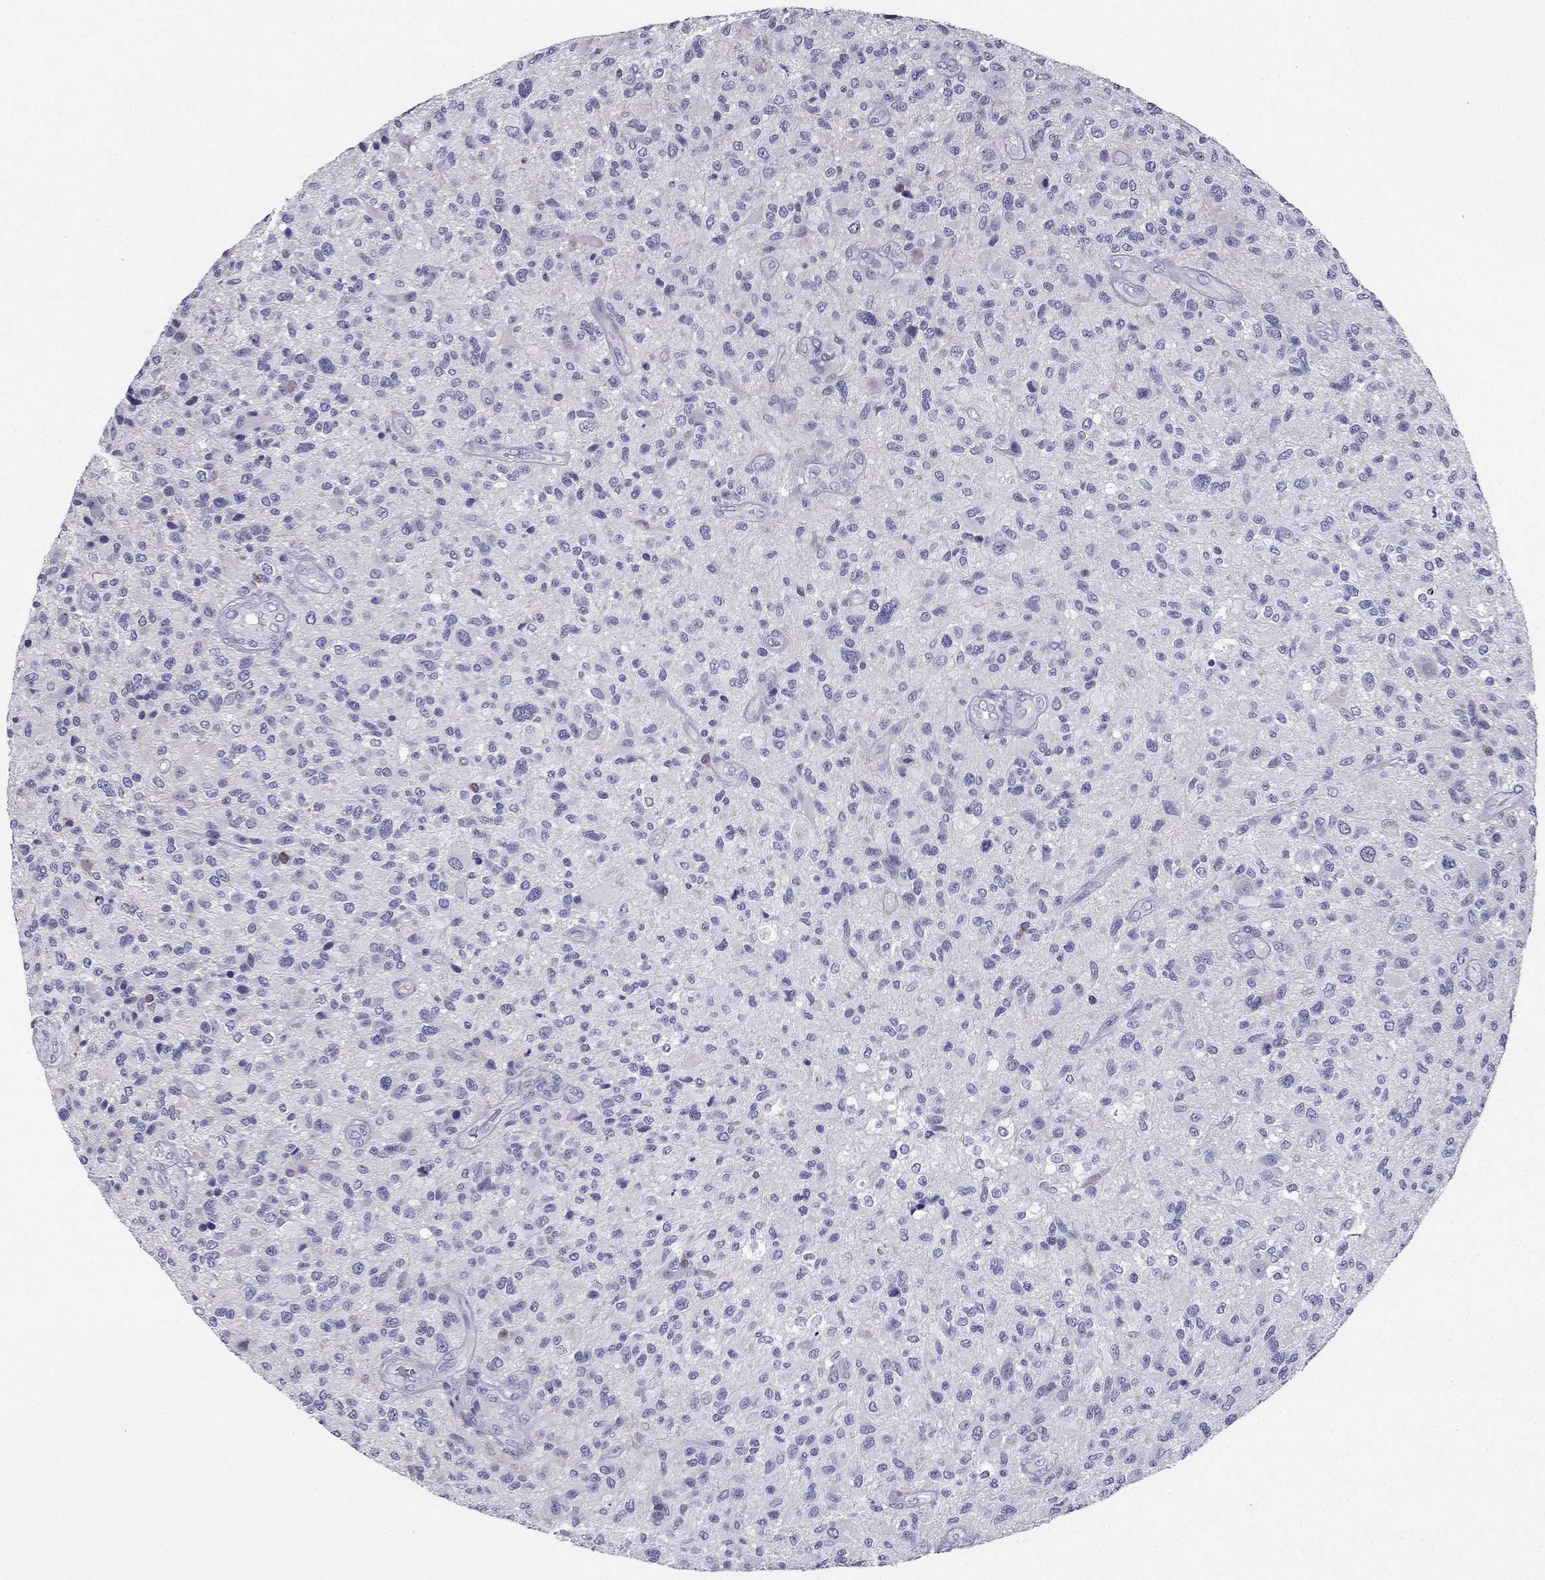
{"staining": {"intensity": "negative", "quantity": "none", "location": "none"}, "tissue": "glioma", "cell_type": "Tumor cells", "image_type": "cancer", "snomed": [{"axis": "morphology", "description": "Glioma, malignant, High grade"}, {"axis": "topography", "description": "Brain"}], "caption": "A histopathology image of human malignant glioma (high-grade) is negative for staining in tumor cells.", "gene": "KCNJ10", "patient": {"sex": "male", "age": 47}}